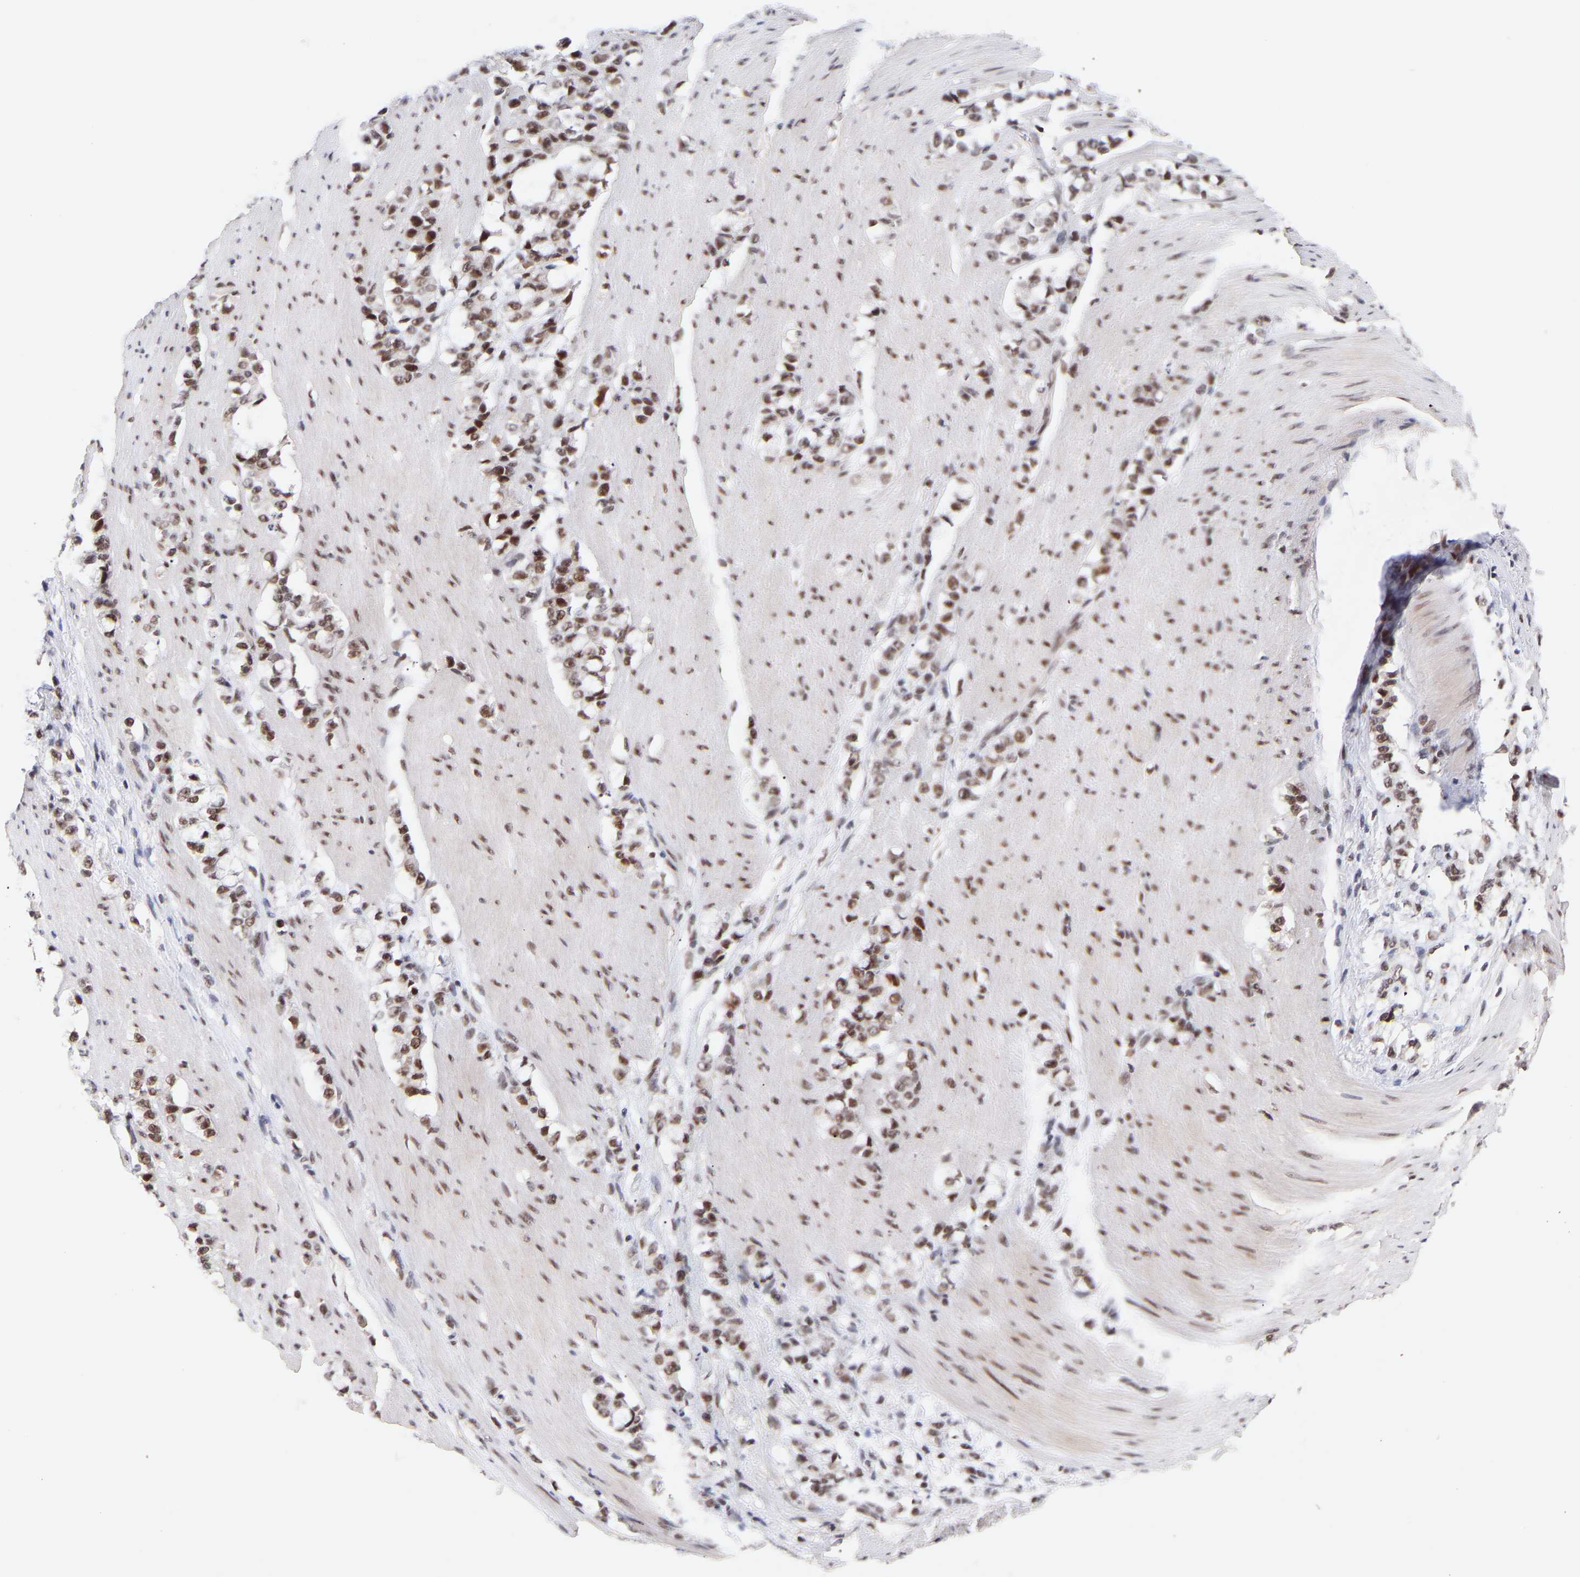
{"staining": {"intensity": "moderate", "quantity": ">75%", "location": "nuclear"}, "tissue": "stomach cancer", "cell_type": "Tumor cells", "image_type": "cancer", "snomed": [{"axis": "morphology", "description": "Adenocarcinoma, NOS"}, {"axis": "topography", "description": "Stomach, lower"}], "caption": "There is medium levels of moderate nuclear staining in tumor cells of stomach cancer, as demonstrated by immunohistochemical staining (brown color).", "gene": "RBM15", "patient": {"sex": "male", "age": 88}}